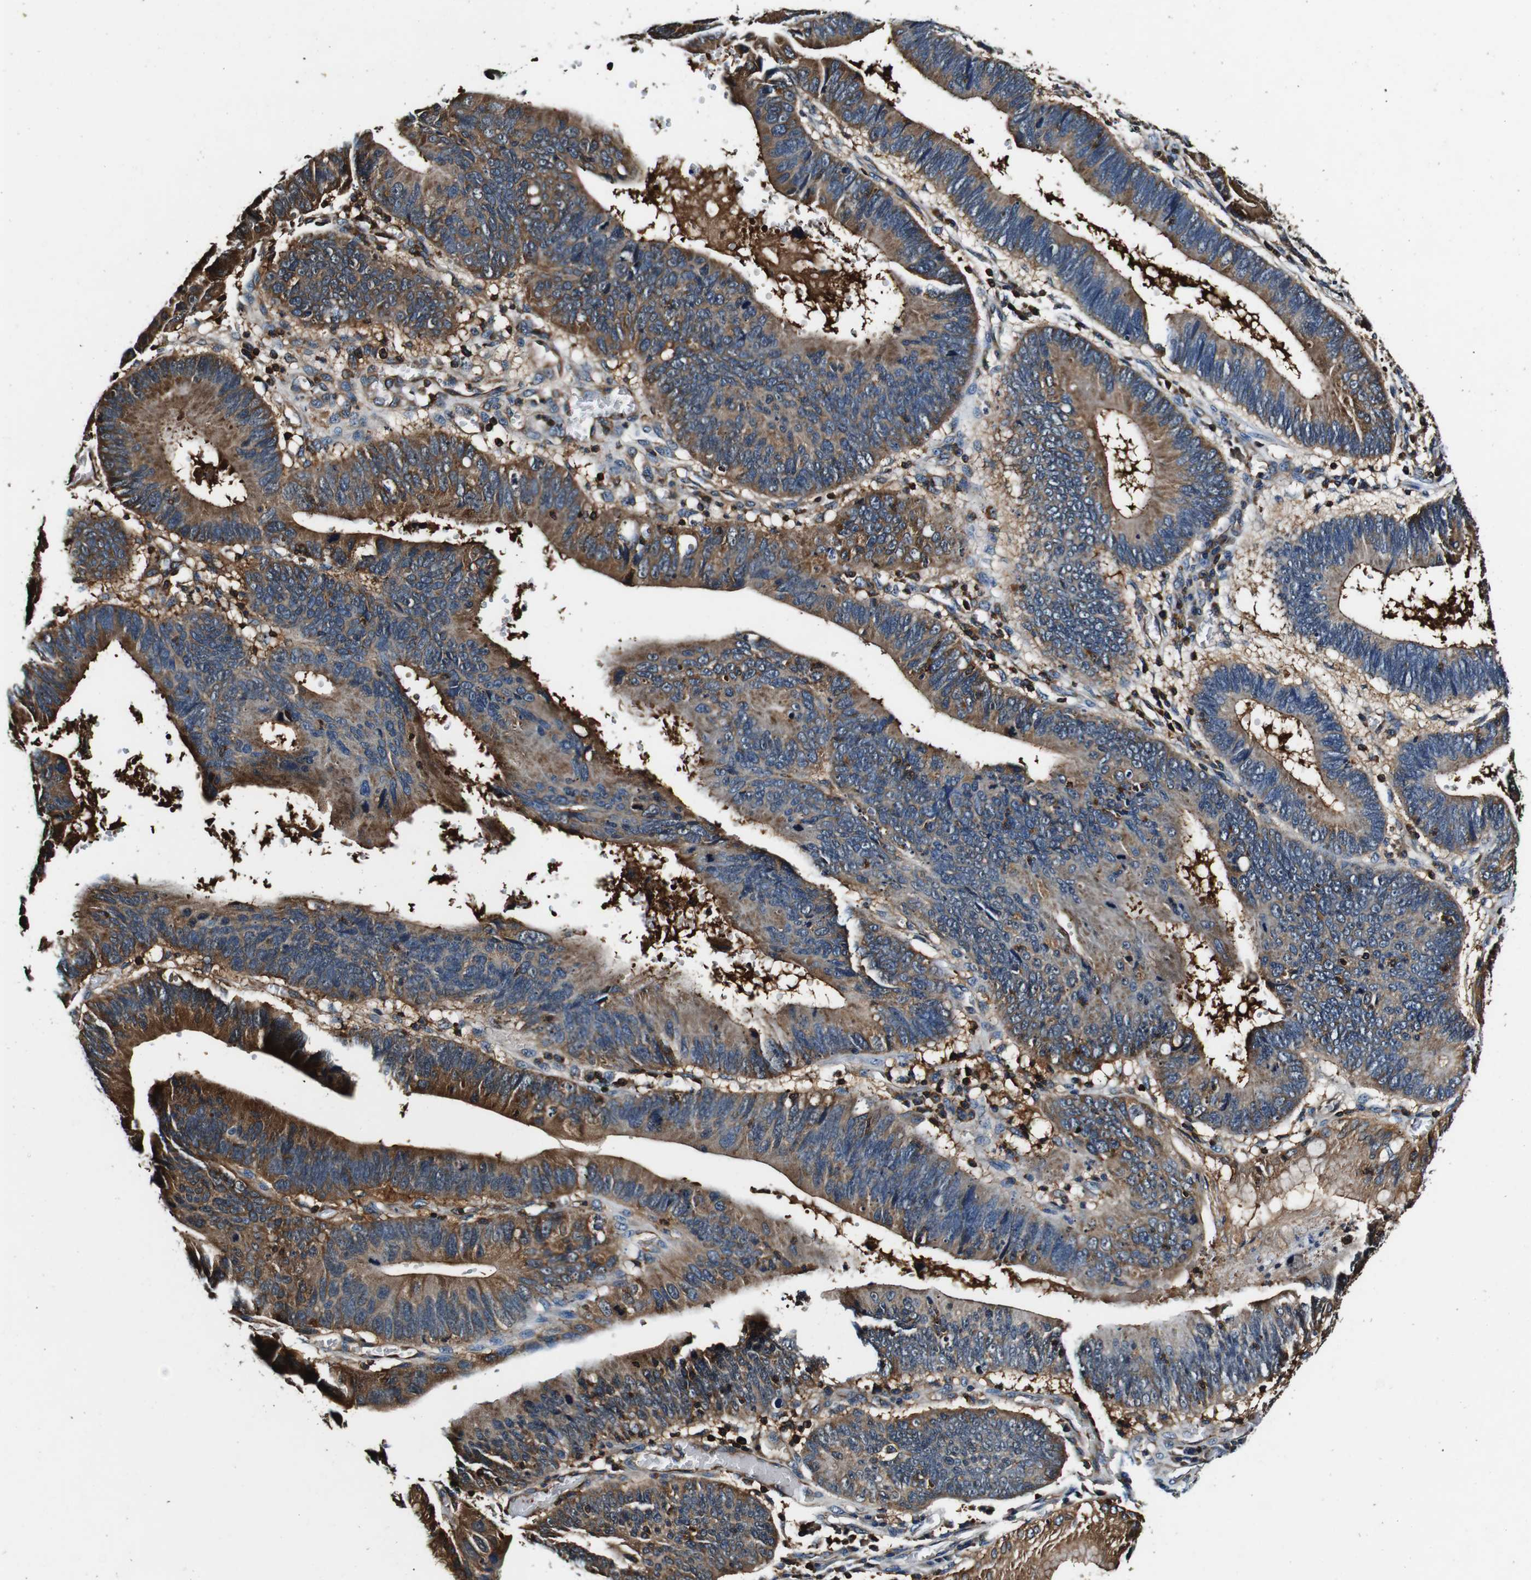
{"staining": {"intensity": "moderate", "quantity": ">75%", "location": "cytoplasmic/membranous"}, "tissue": "stomach cancer", "cell_type": "Tumor cells", "image_type": "cancer", "snomed": [{"axis": "morphology", "description": "Adenocarcinoma, NOS"}, {"axis": "topography", "description": "Stomach"}], "caption": "Stomach cancer was stained to show a protein in brown. There is medium levels of moderate cytoplasmic/membranous staining in about >75% of tumor cells.", "gene": "RHOT2", "patient": {"sex": "male", "age": 59}}